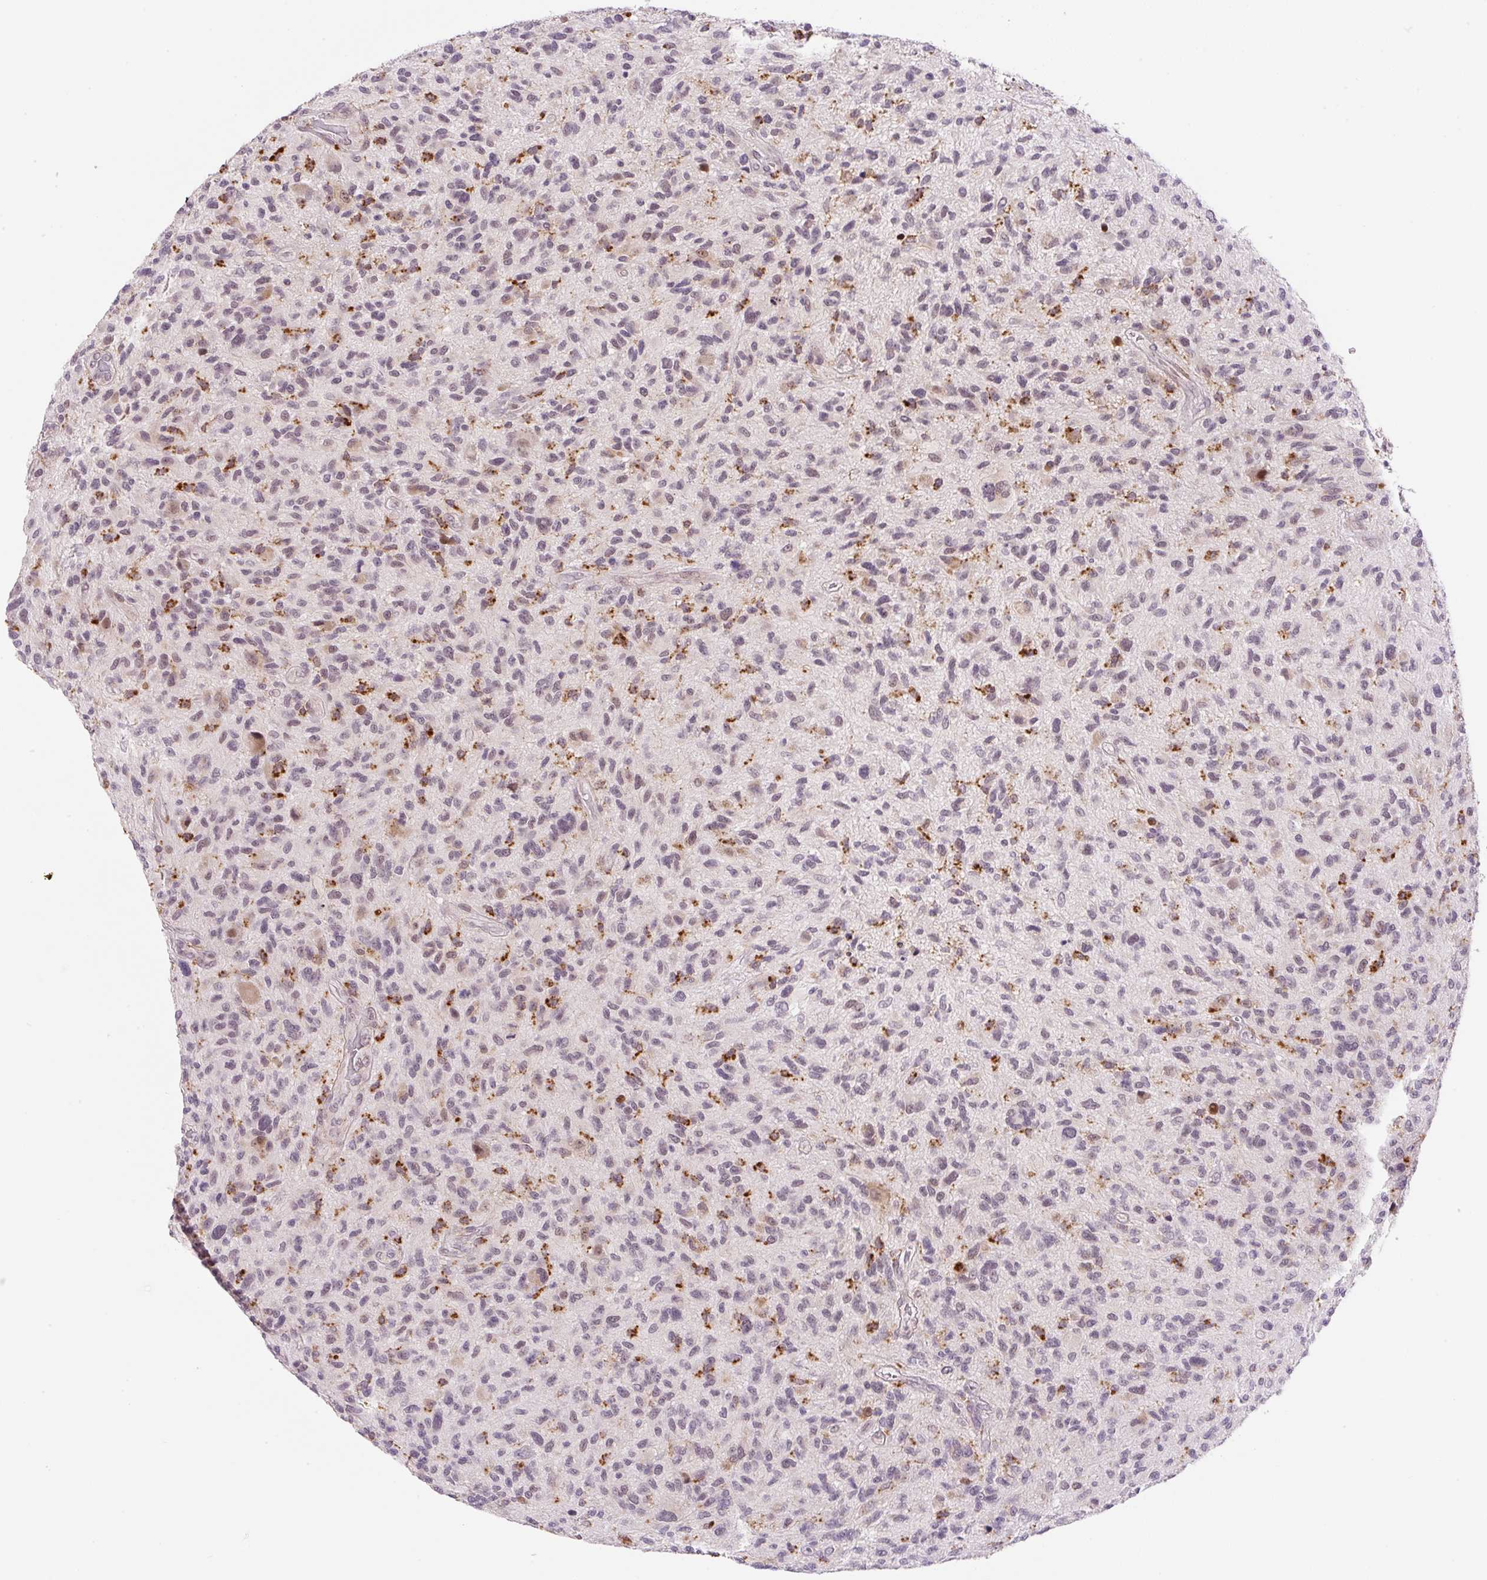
{"staining": {"intensity": "moderate", "quantity": "<25%", "location": "nuclear"}, "tissue": "glioma", "cell_type": "Tumor cells", "image_type": "cancer", "snomed": [{"axis": "morphology", "description": "Glioma, malignant, High grade"}, {"axis": "topography", "description": "Brain"}], "caption": "Protein staining demonstrates moderate nuclear positivity in approximately <25% of tumor cells in glioma.", "gene": "CEBPZOS", "patient": {"sex": "male", "age": 47}}